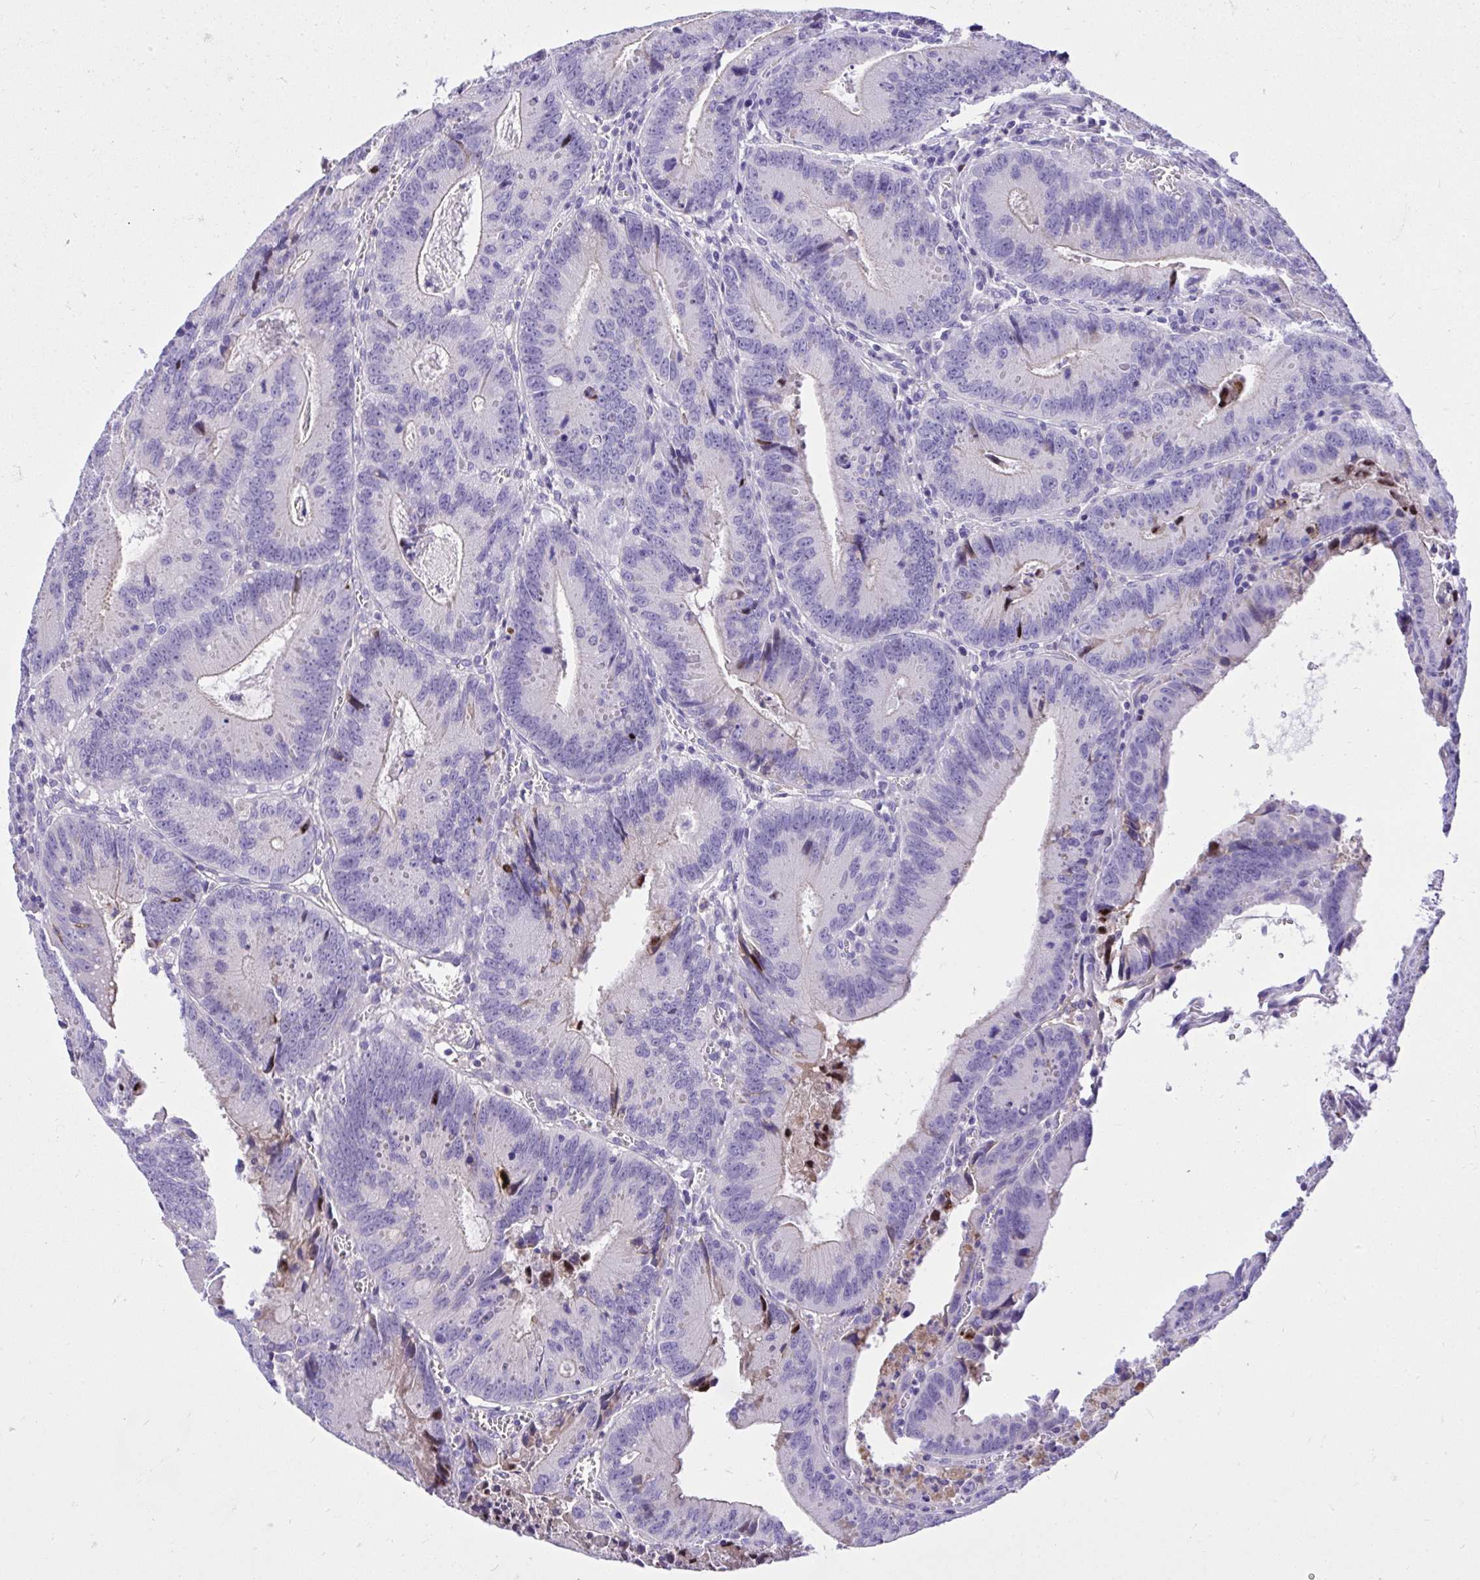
{"staining": {"intensity": "negative", "quantity": "none", "location": "none"}, "tissue": "colorectal cancer", "cell_type": "Tumor cells", "image_type": "cancer", "snomed": [{"axis": "morphology", "description": "Adenocarcinoma, NOS"}, {"axis": "topography", "description": "Rectum"}], "caption": "Colorectal cancer (adenocarcinoma) was stained to show a protein in brown. There is no significant staining in tumor cells.", "gene": "HRG", "patient": {"sex": "female", "age": 81}}